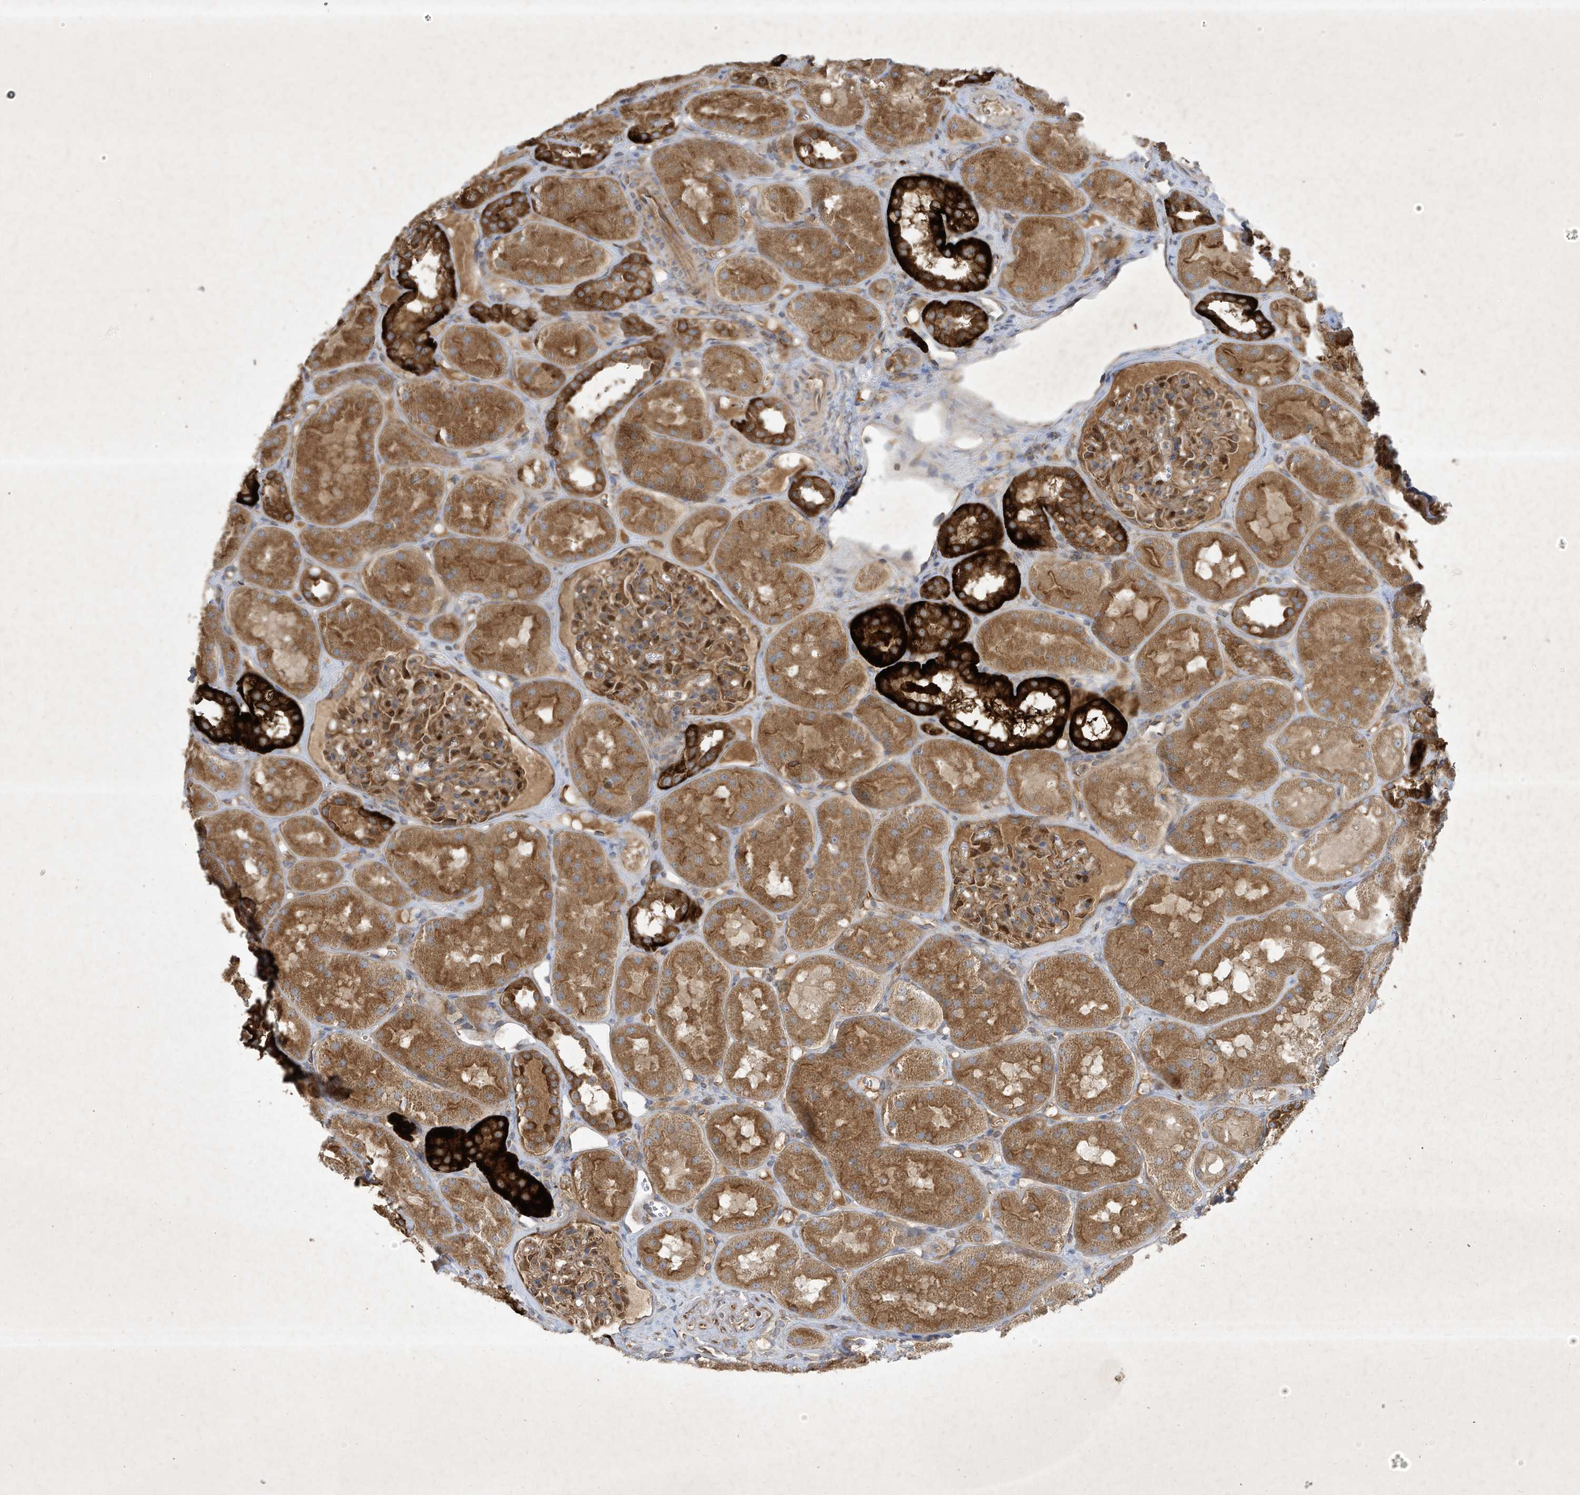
{"staining": {"intensity": "moderate", "quantity": ">75%", "location": "cytoplasmic/membranous"}, "tissue": "kidney", "cell_type": "Cells in glomeruli", "image_type": "normal", "snomed": [{"axis": "morphology", "description": "Normal tissue, NOS"}, {"axis": "topography", "description": "Kidney"}], "caption": "Kidney stained for a protein (brown) reveals moderate cytoplasmic/membranous positive positivity in approximately >75% of cells in glomeruli.", "gene": "SYNJ2", "patient": {"sex": "male", "age": 16}}